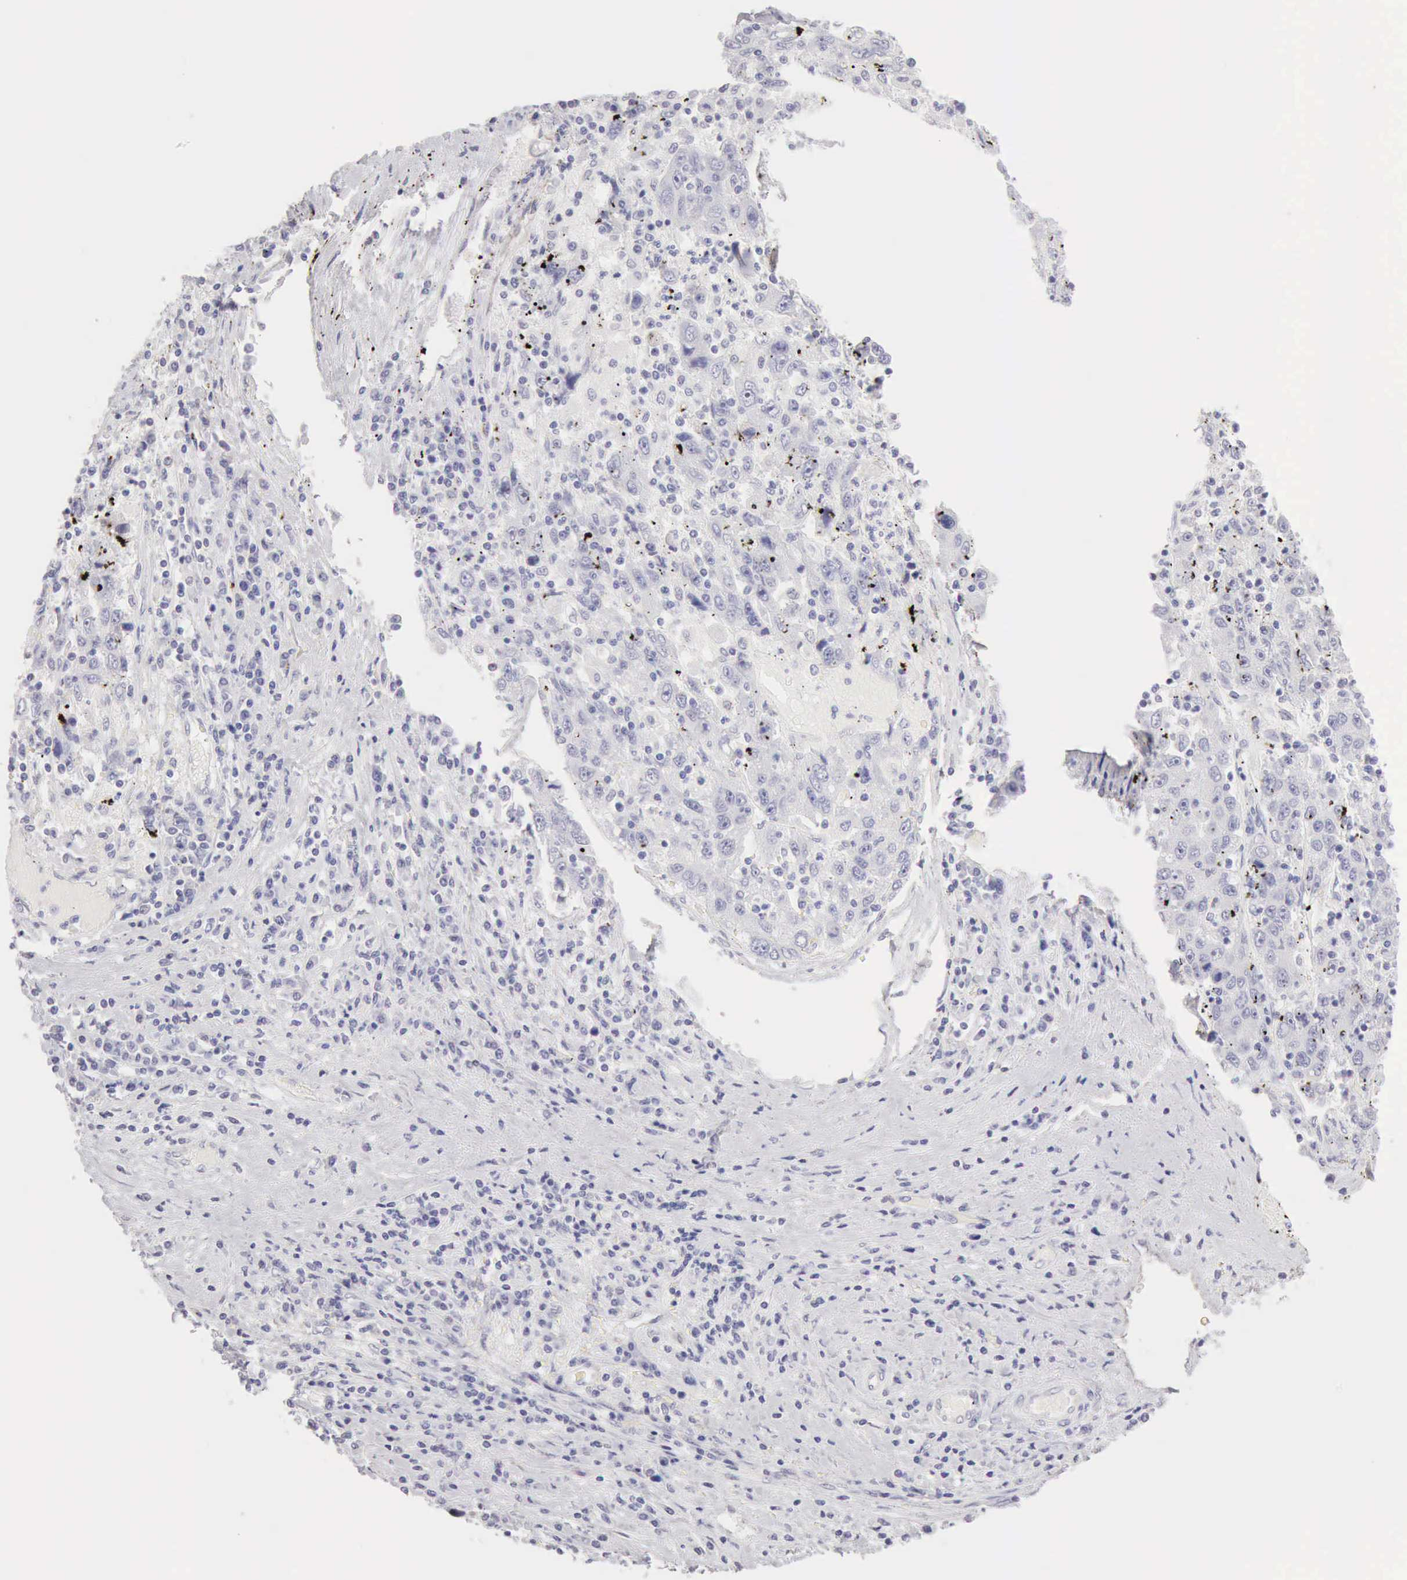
{"staining": {"intensity": "negative", "quantity": "none", "location": "none"}, "tissue": "liver cancer", "cell_type": "Tumor cells", "image_type": "cancer", "snomed": [{"axis": "morphology", "description": "Carcinoma, Hepatocellular, NOS"}, {"axis": "topography", "description": "Liver"}], "caption": "This is an immunohistochemistry micrograph of human liver hepatocellular carcinoma. There is no staining in tumor cells.", "gene": "RNASE1", "patient": {"sex": "male", "age": 49}}